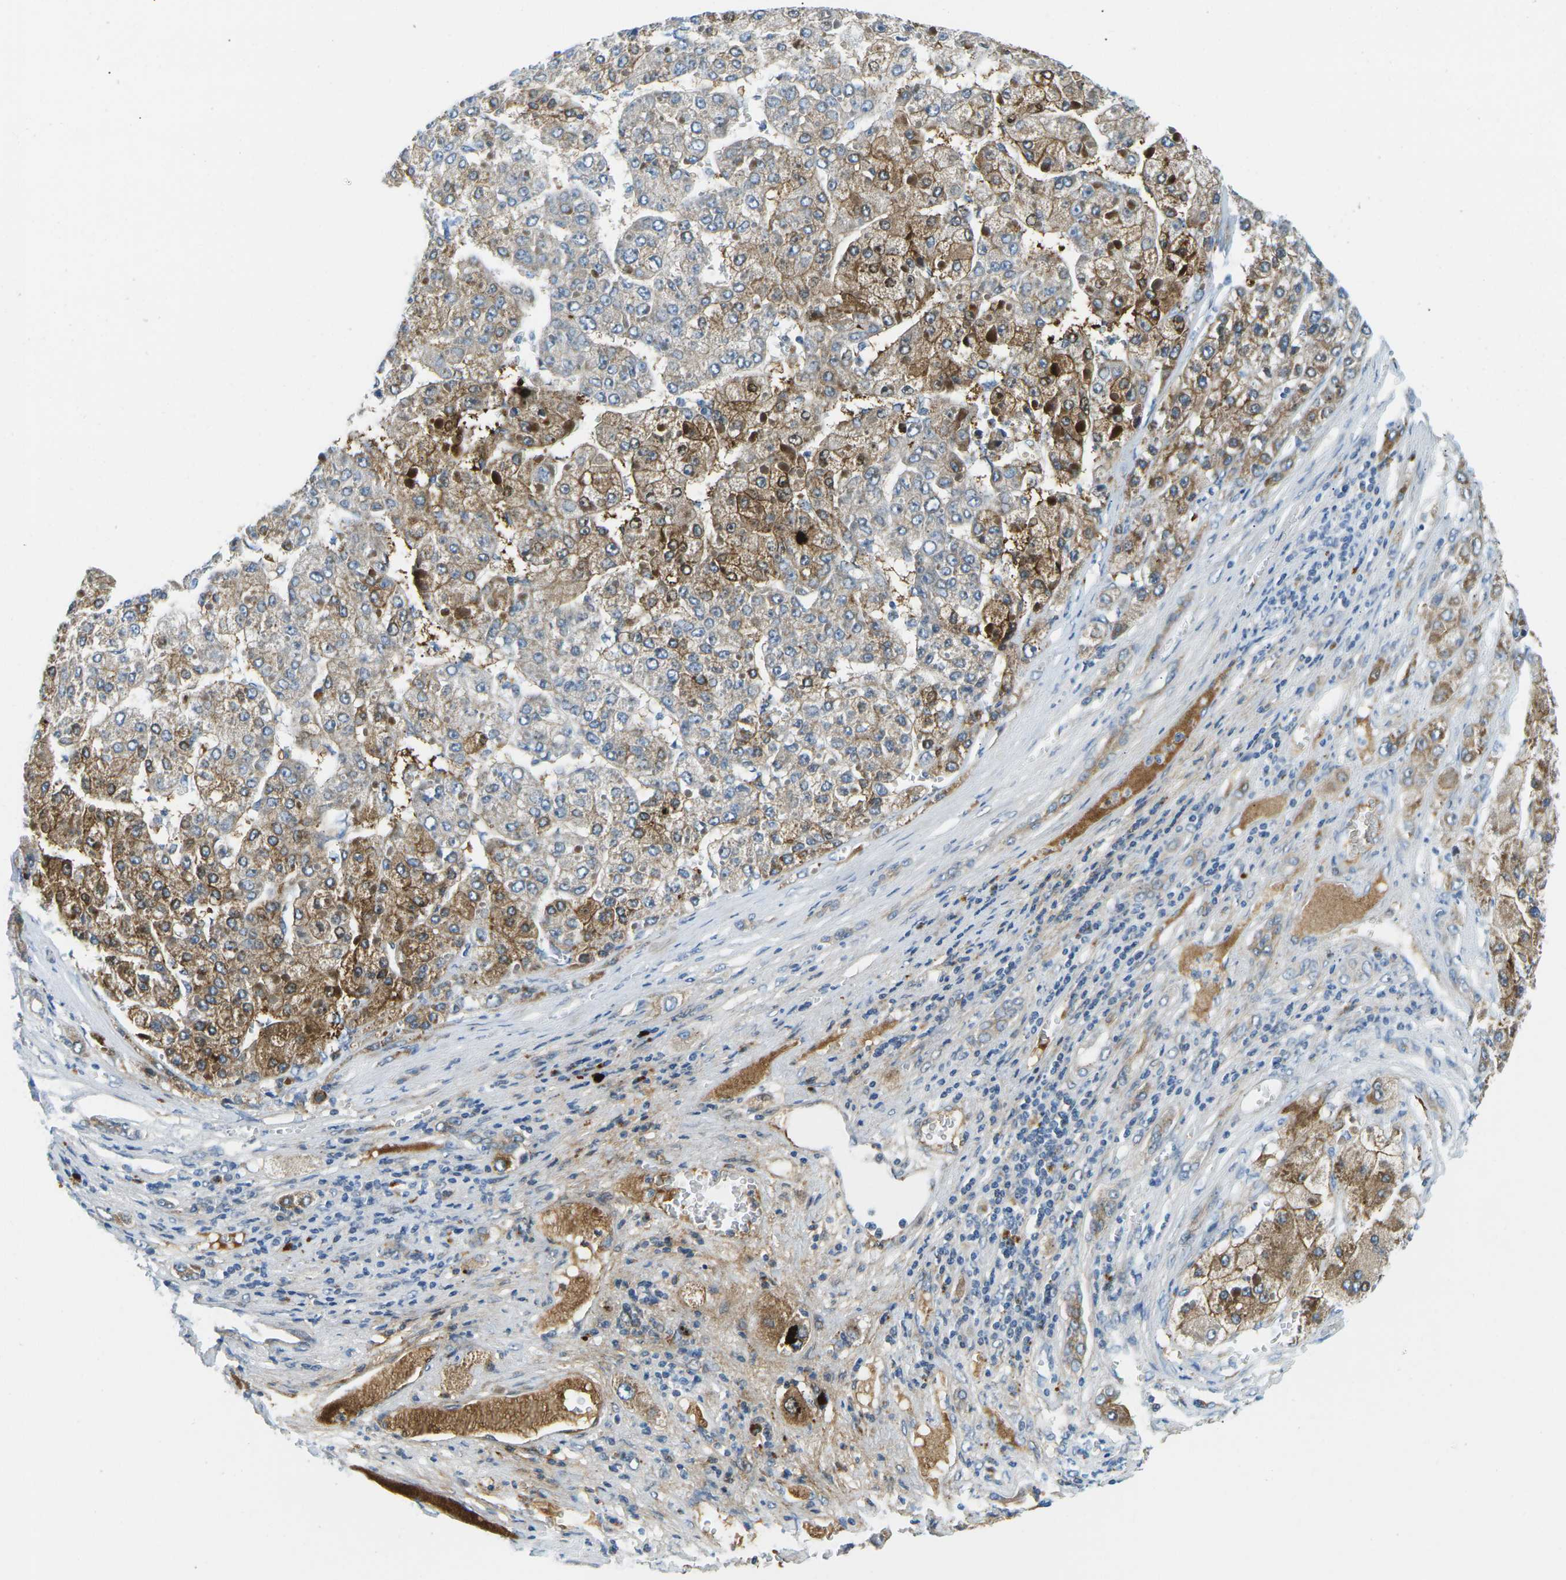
{"staining": {"intensity": "moderate", "quantity": "25%-75%", "location": "cytoplasmic/membranous"}, "tissue": "liver cancer", "cell_type": "Tumor cells", "image_type": "cancer", "snomed": [{"axis": "morphology", "description": "Carcinoma, Hepatocellular, NOS"}, {"axis": "topography", "description": "Liver"}], "caption": "Tumor cells display medium levels of moderate cytoplasmic/membranous positivity in approximately 25%-75% of cells in liver hepatocellular carcinoma.", "gene": "CFB", "patient": {"sex": "female", "age": 73}}